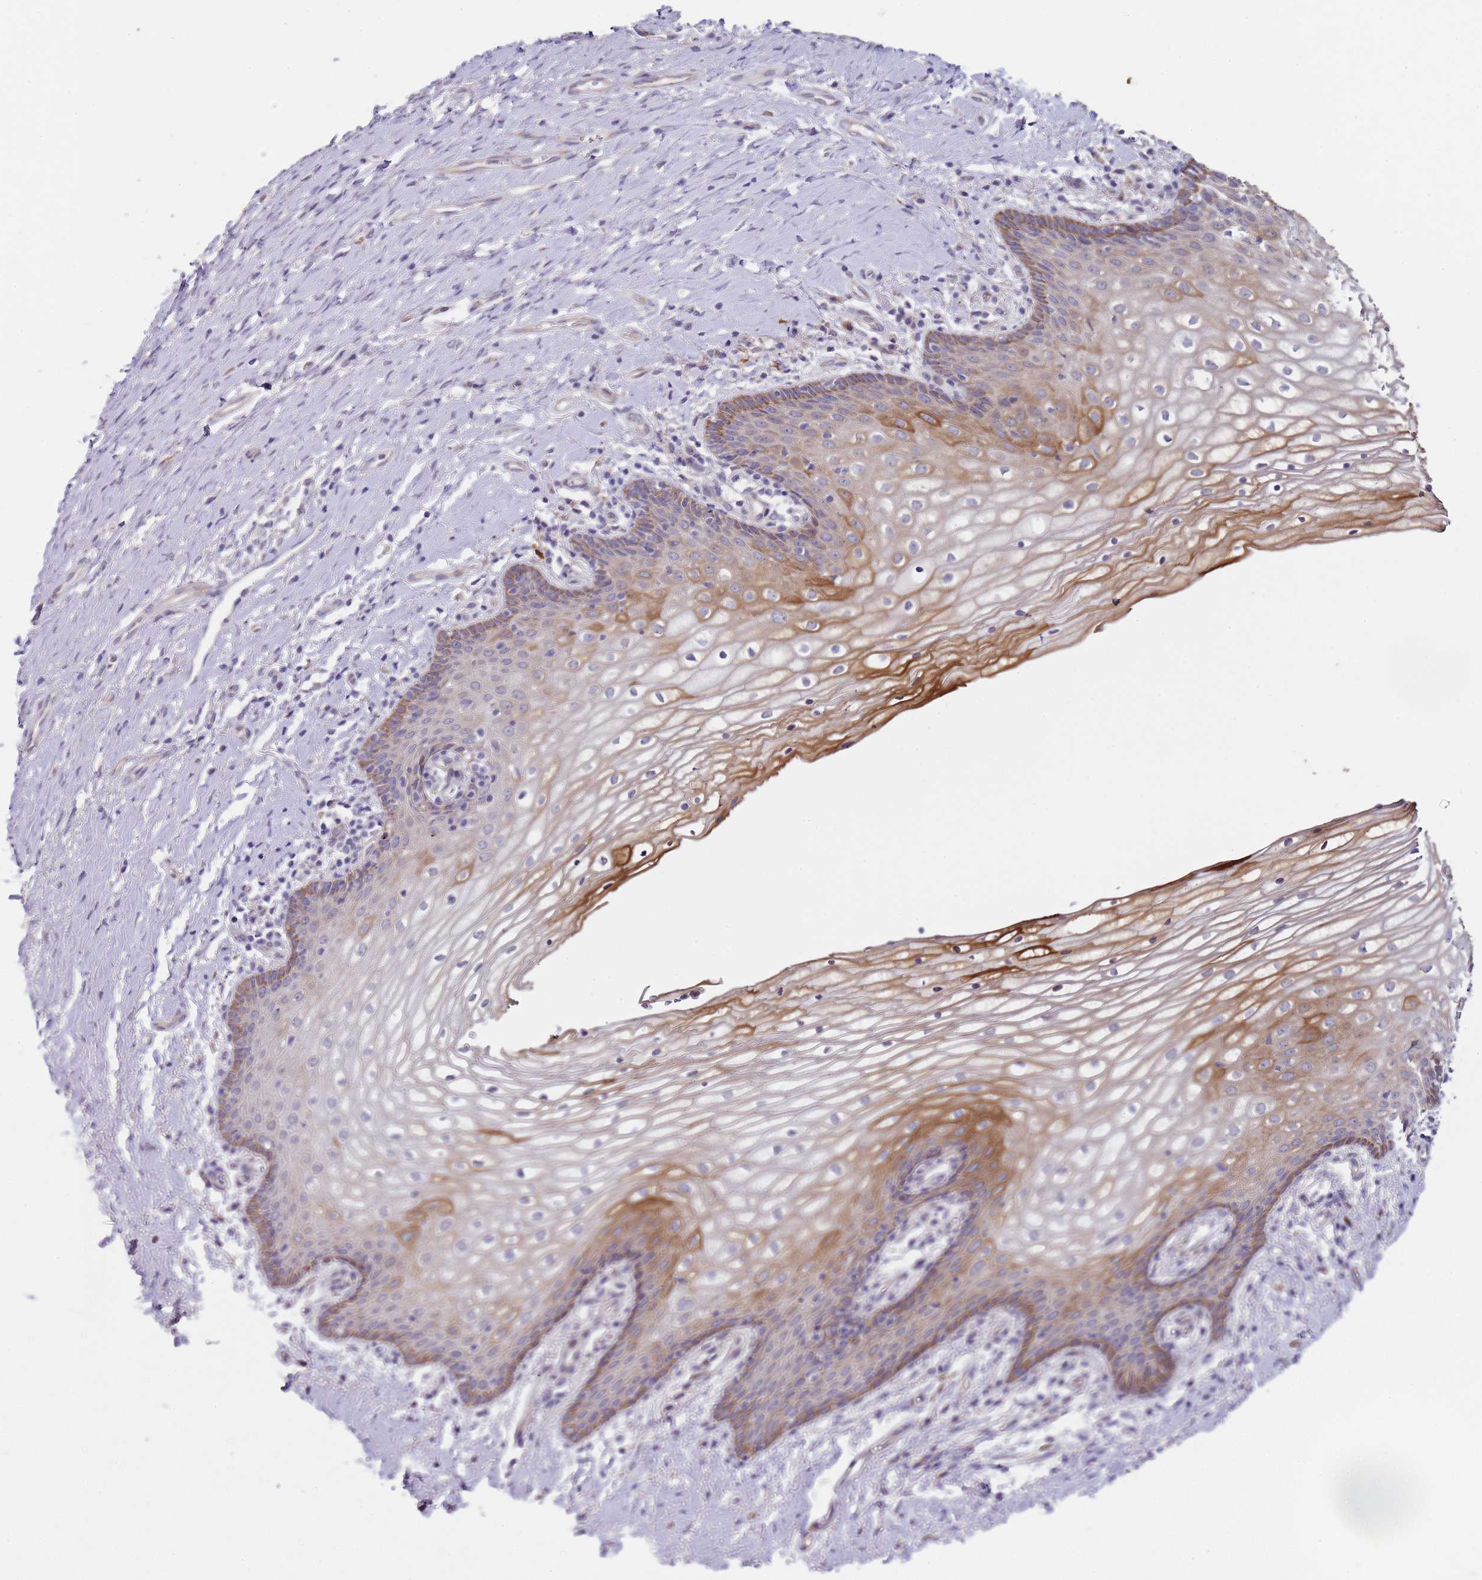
{"staining": {"intensity": "moderate", "quantity": "<25%", "location": "cytoplasmic/membranous"}, "tissue": "vagina", "cell_type": "Squamous epithelial cells", "image_type": "normal", "snomed": [{"axis": "morphology", "description": "Normal tissue, NOS"}, {"axis": "topography", "description": "Vagina"}], "caption": "Vagina was stained to show a protein in brown. There is low levels of moderate cytoplasmic/membranous staining in about <25% of squamous epithelial cells. Immunohistochemistry (ihc) stains the protein of interest in brown and the nuclei are stained blue.", "gene": "TBC1D9", "patient": {"sex": "female", "age": 60}}